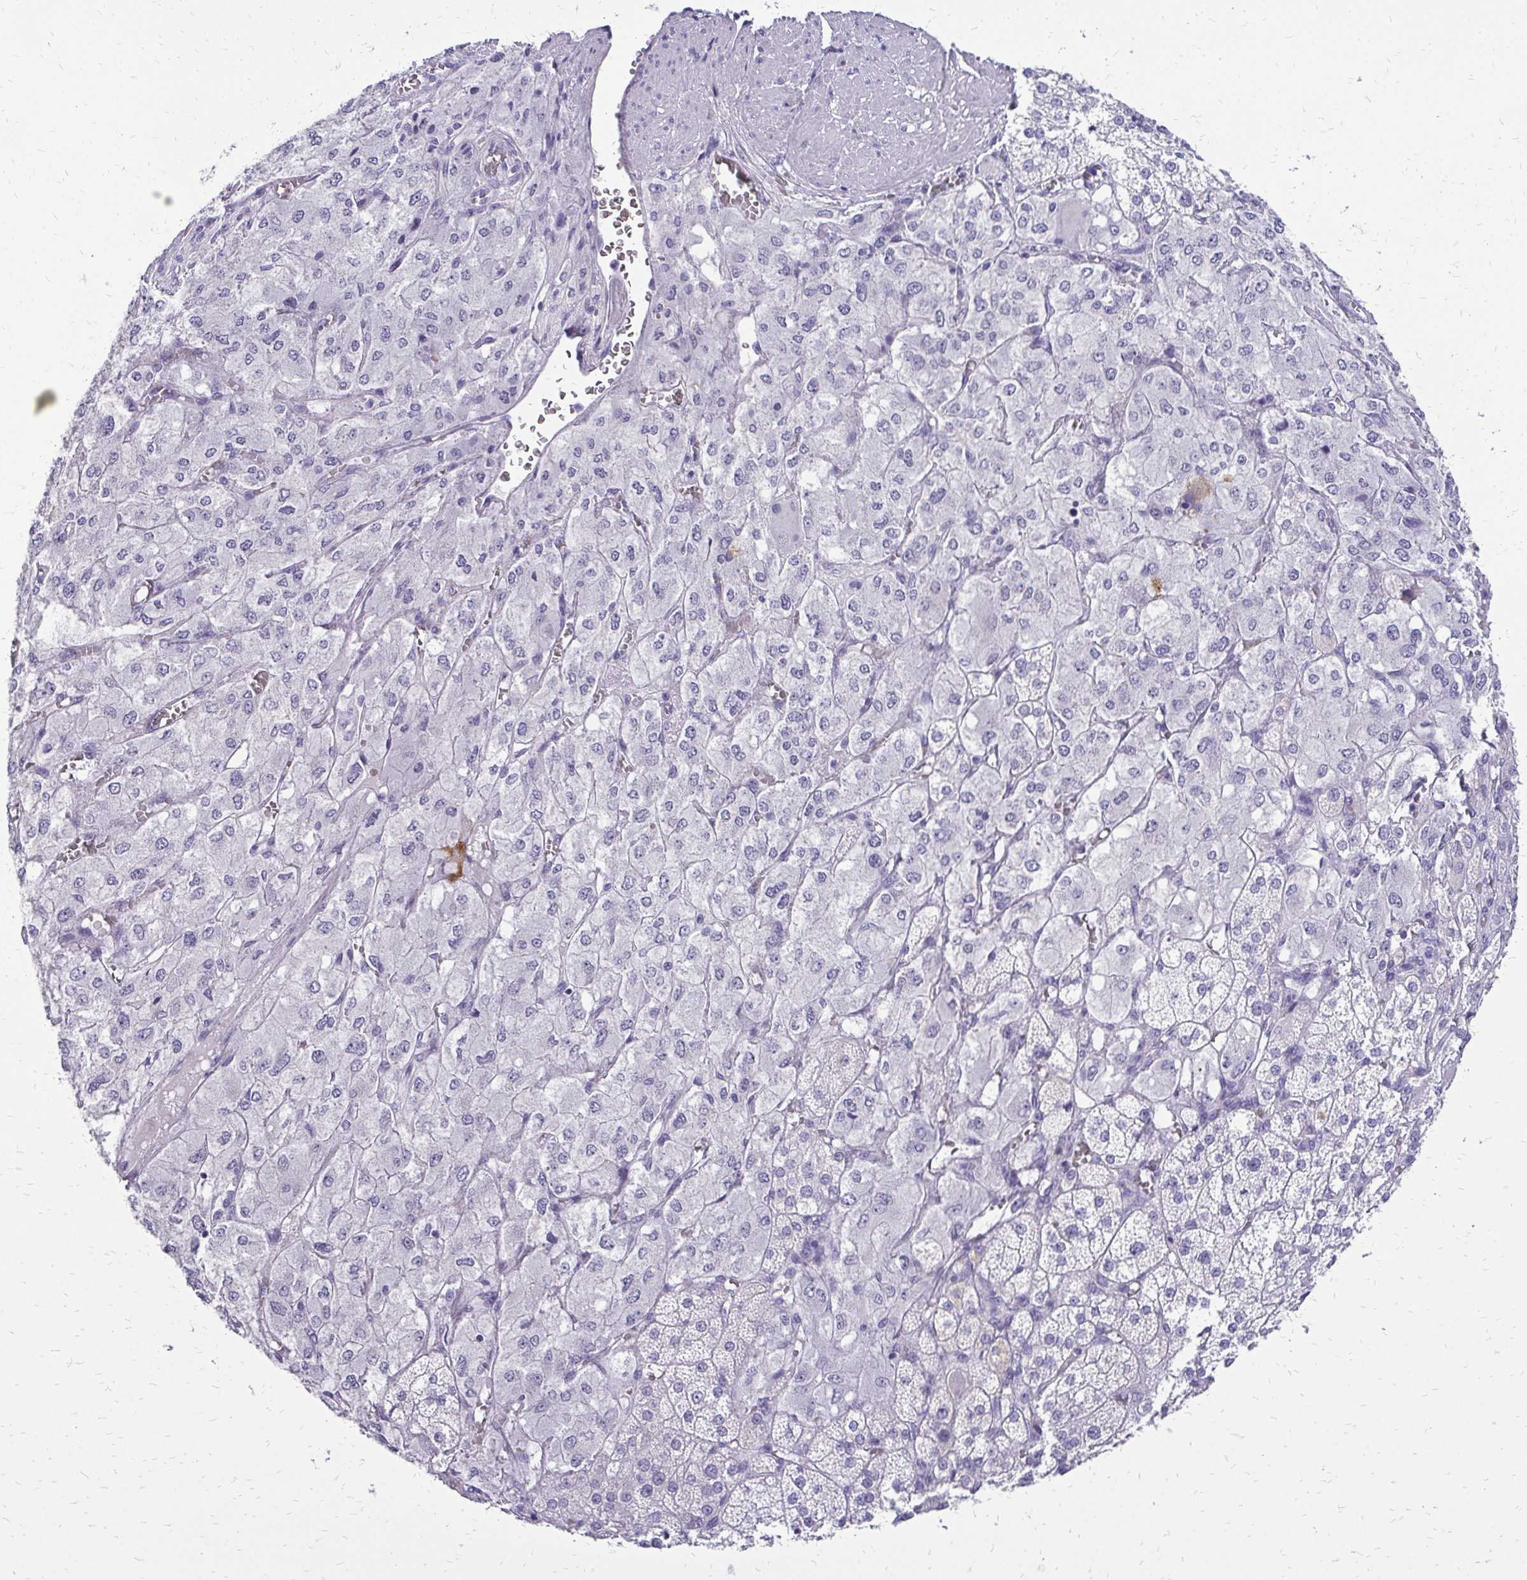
{"staining": {"intensity": "negative", "quantity": "none", "location": "none"}, "tissue": "adrenal gland", "cell_type": "Glandular cells", "image_type": "normal", "snomed": [{"axis": "morphology", "description": "Normal tissue, NOS"}, {"axis": "topography", "description": "Adrenal gland"}], "caption": "Photomicrograph shows no significant protein expression in glandular cells of benign adrenal gland. (DAB (3,3'-diaminobenzidine) IHC, high magnification).", "gene": "SLC32A1", "patient": {"sex": "female", "age": 60}}